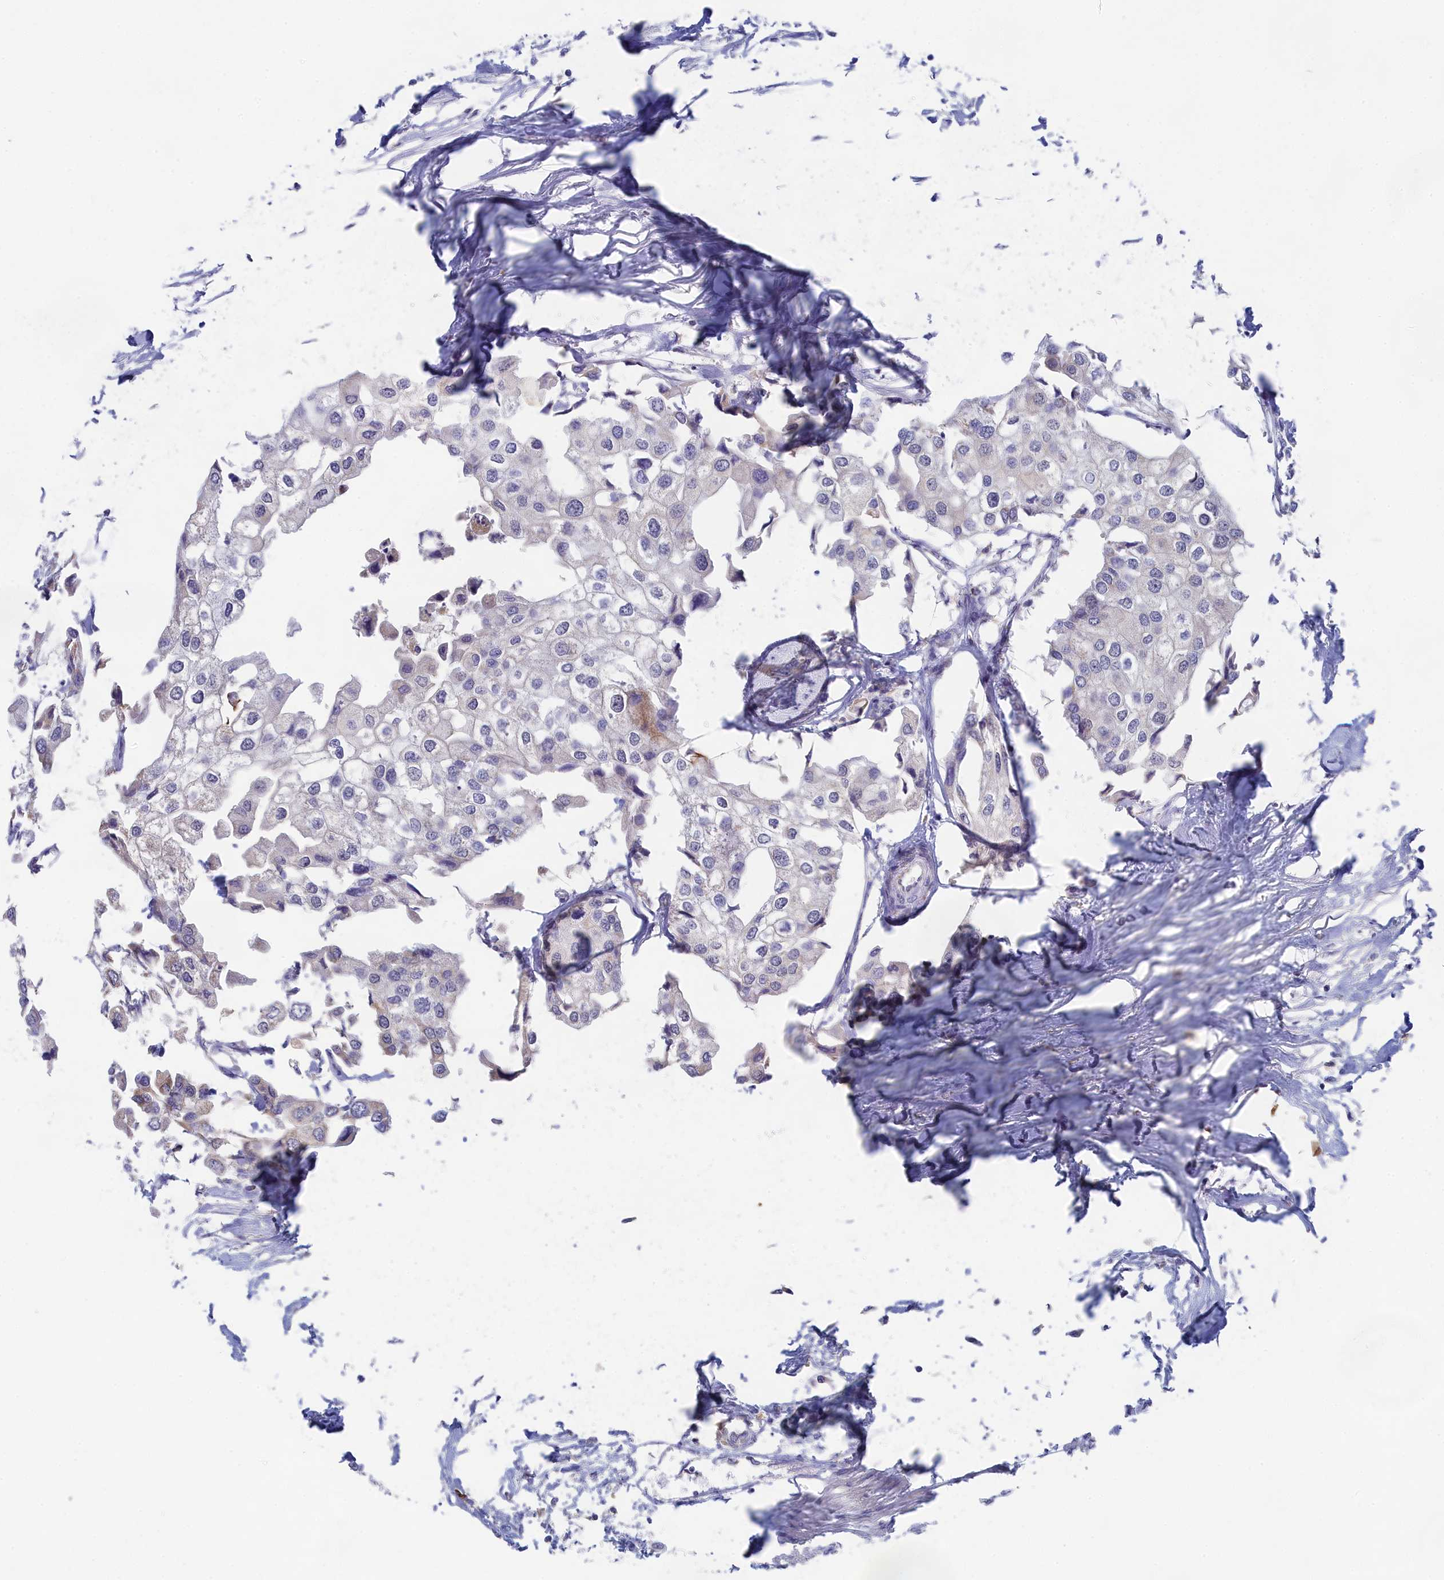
{"staining": {"intensity": "weak", "quantity": "<25%", "location": "cytoplasmic/membranous"}, "tissue": "urothelial cancer", "cell_type": "Tumor cells", "image_type": "cancer", "snomed": [{"axis": "morphology", "description": "Urothelial carcinoma, High grade"}, {"axis": "topography", "description": "Urinary bladder"}], "caption": "This image is of urothelial cancer stained with immunohistochemistry to label a protein in brown with the nuclei are counter-stained blue. There is no expression in tumor cells.", "gene": "LRIF1", "patient": {"sex": "male", "age": 64}}